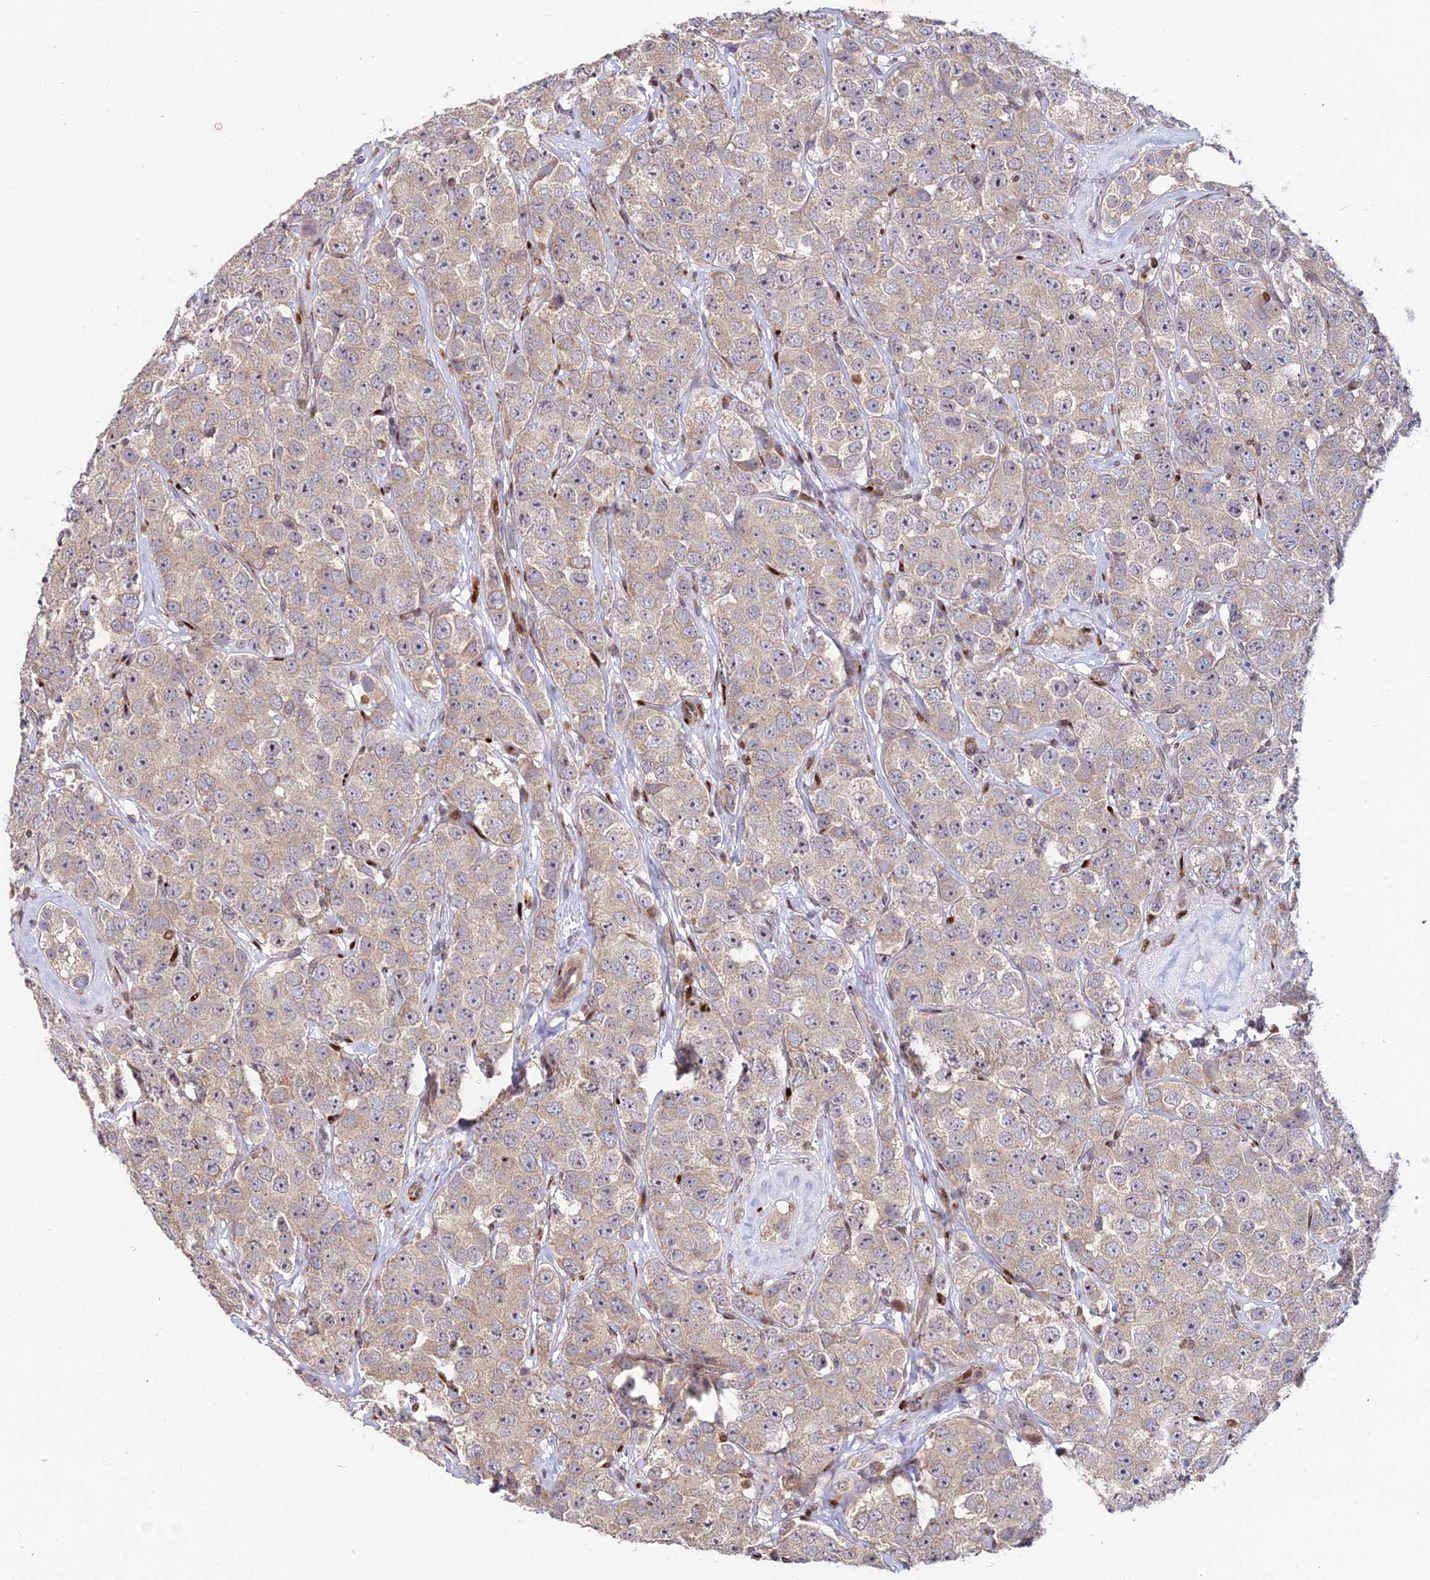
{"staining": {"intensity": "weak", "quantity": ">75%", "location": "cytoplasmic/membranous"}, "tissue": "testis cancer", "cell_type": "Tumor cells", "image_type": "cancer", "snomed": [{"axis": "morphology", "description": "Seminoma, NOS"}, {"axis": "topography", "description": "Testis"}], "caption": "Protein expression analysis of human testis cancer reveals weak cytoplasmic/membranous staining in about >75% of tumor cells.", "gene": "RBMS2", "patient": {"sex": "male", "age": 28}}